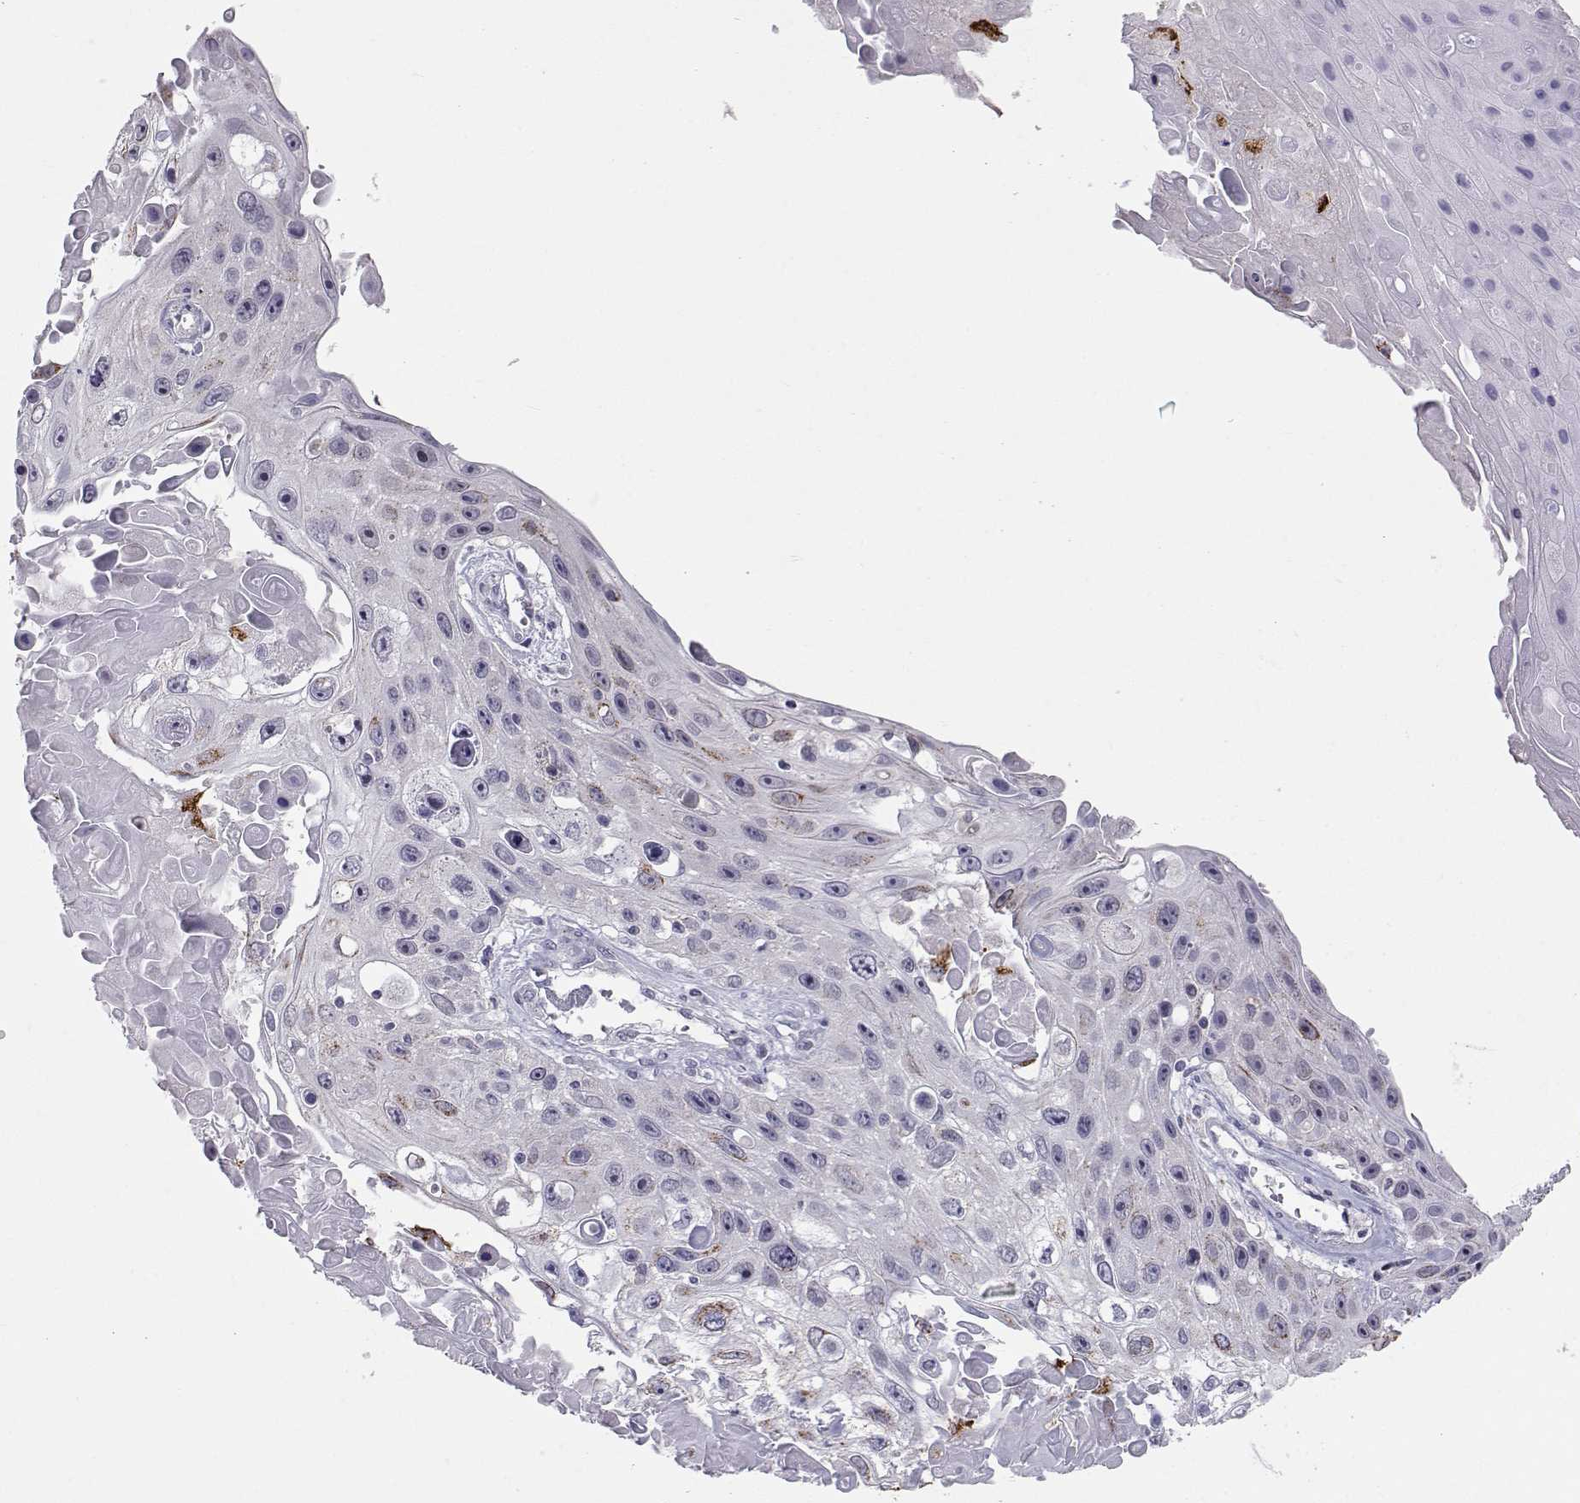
{"staining": {"intensity": "strong", "quantity": "<25%", "location": "cytoplasmic/membranous"}, "tissue": "skin cancer", "cell_type": "Tumor cells", "image_type": "cancer", "snomed": [{"axis": "morphology", "description": "Squamous cell carcinoma, NOS"}, {"axis": "topography", "description": "Skin"}], "caption": "Immunohistochemical staining of skin squamous cell carcinoma demonstrates medium levels of strong cytoplasmic/membranous staining in approximately <25% of tumor cells.", "gene": "NPVF", "patient": {"sex": "male", "age": 82}}